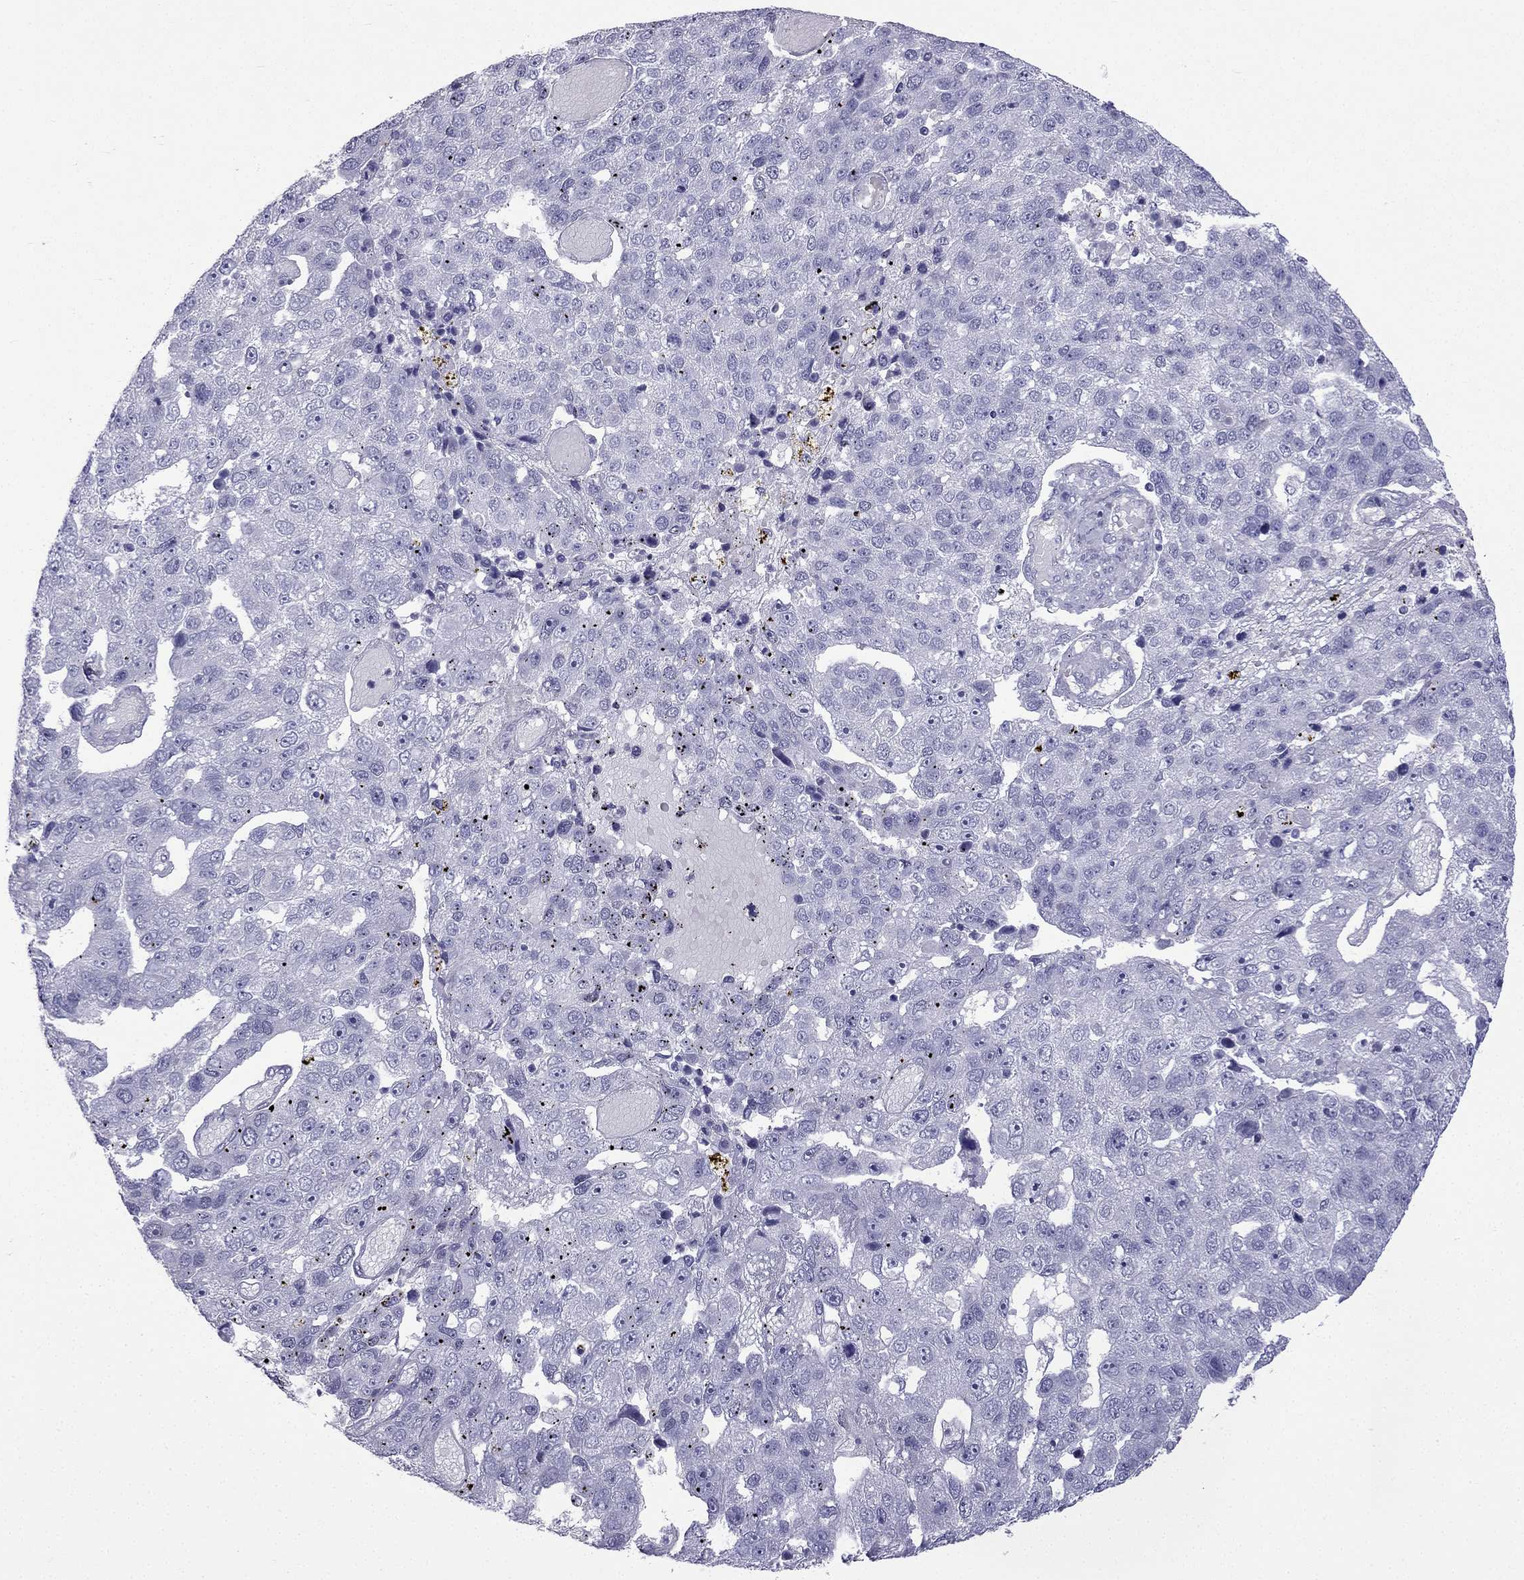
{"staining": {"intensity": "negative", "quantity": "none", "location": "none"}, "tissue": "pancreatic cancer", "cell_type": "Tumor cells", "image_type": "cancer", "snomed": [{"axis": "morphology", "description": "Adenocarcinoma, NOS"}, {"axis": "topography", "description": "Pancreas"}], "caption": "Human adenocarcinoma (pancreatic) stained for a protein using immunohistochemistry displays no staining in tumor cells.", "gene": "GJA8", "patient": {"sex": "female", "age": 61}}